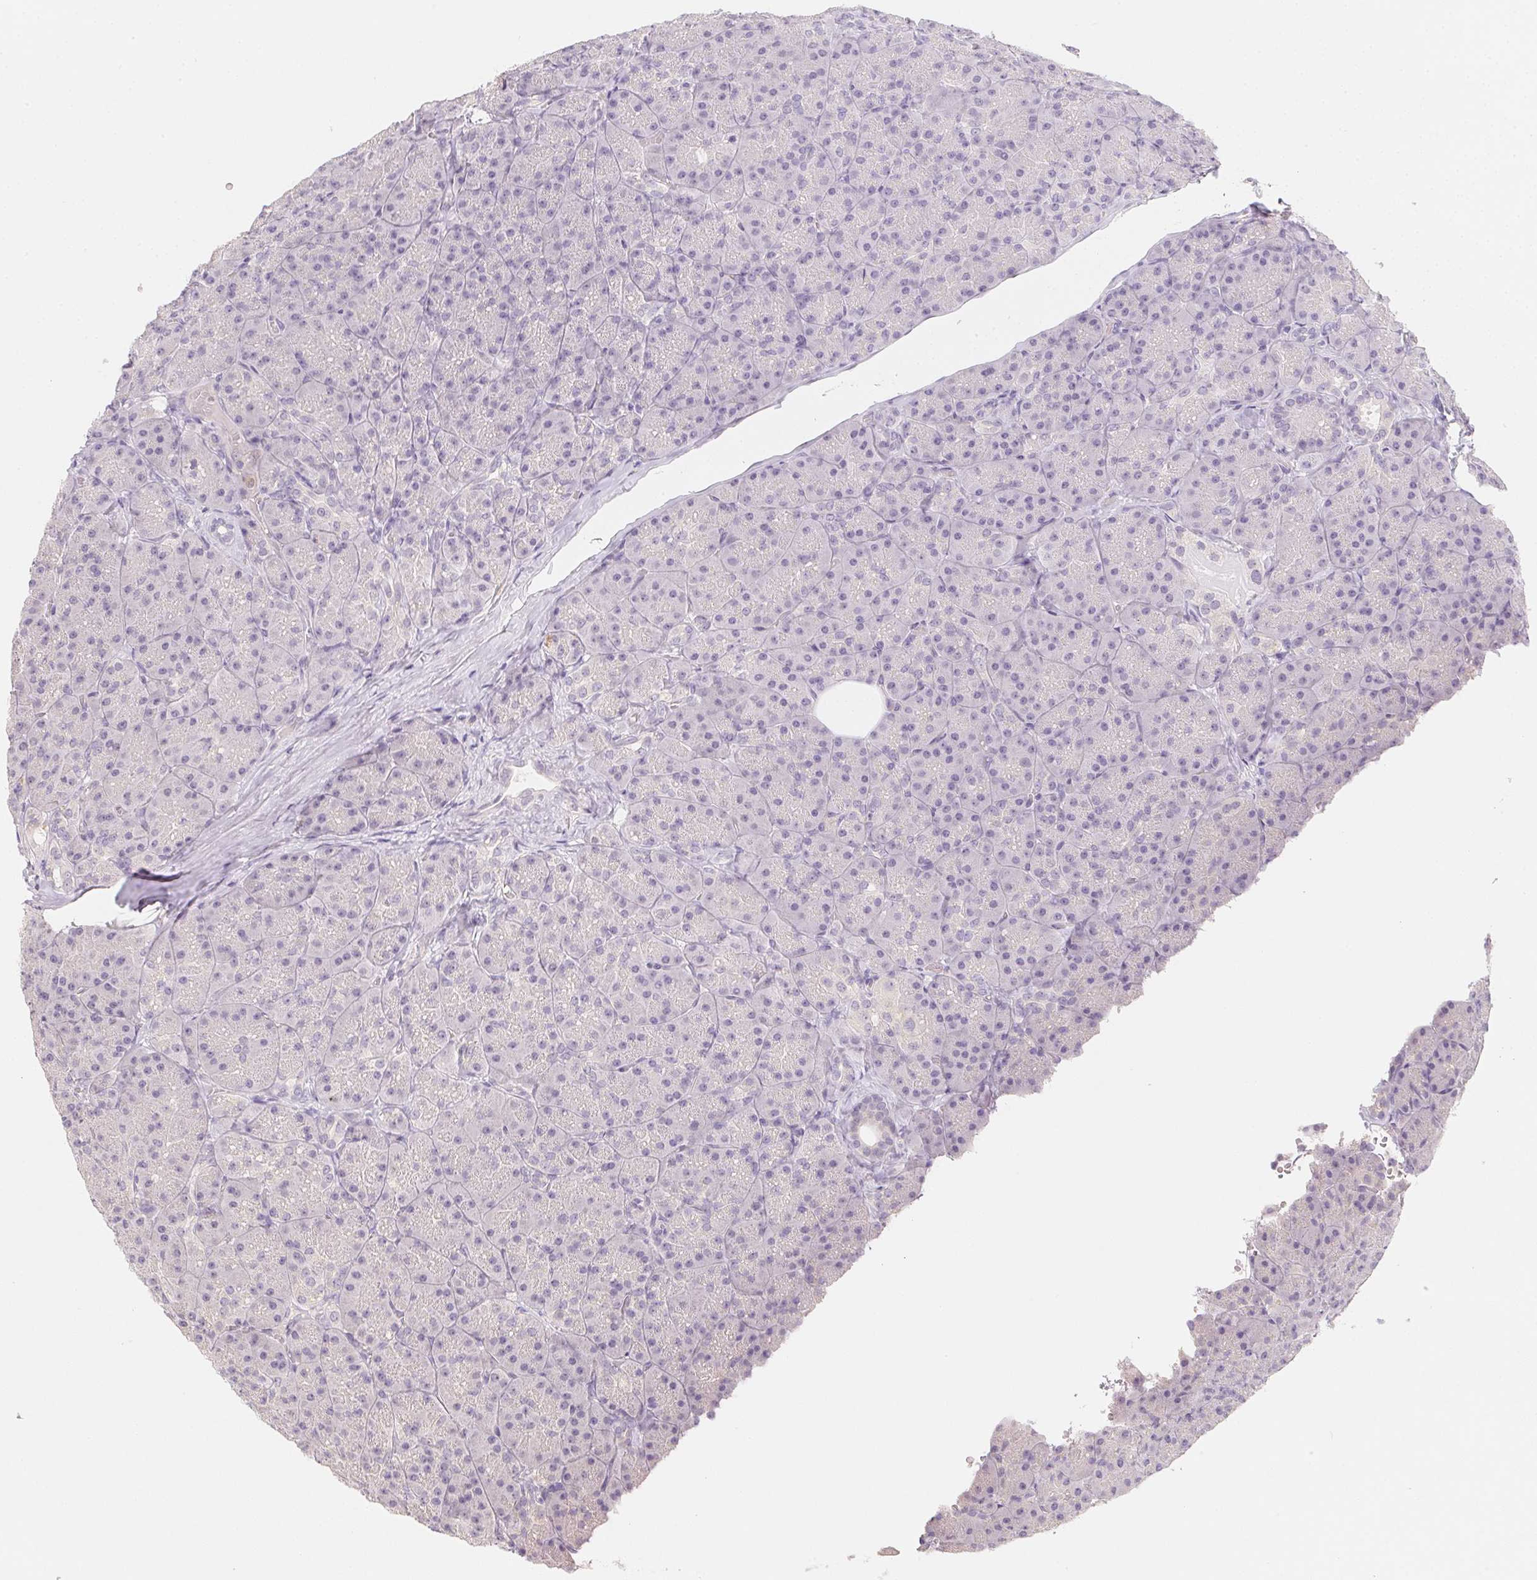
{"staining": {"intensity": "negative", "quantity": "none", "location": "none"}, "tissue": "pancreas", "cell_type": "Exocrine glandular cells", "image_type": "normal", "snomed": [{"axis": "morphology", "description": "Normal tissue, NOS"}, {"axis": "topography", "description": "Pancreas"}], "caption": "Immunohistochemical staining of normal human pancreas displays no significant expression in exocrine glandular cells.", "gene": "ZBBX", "patient": {"sex": "male", "age": 57}}